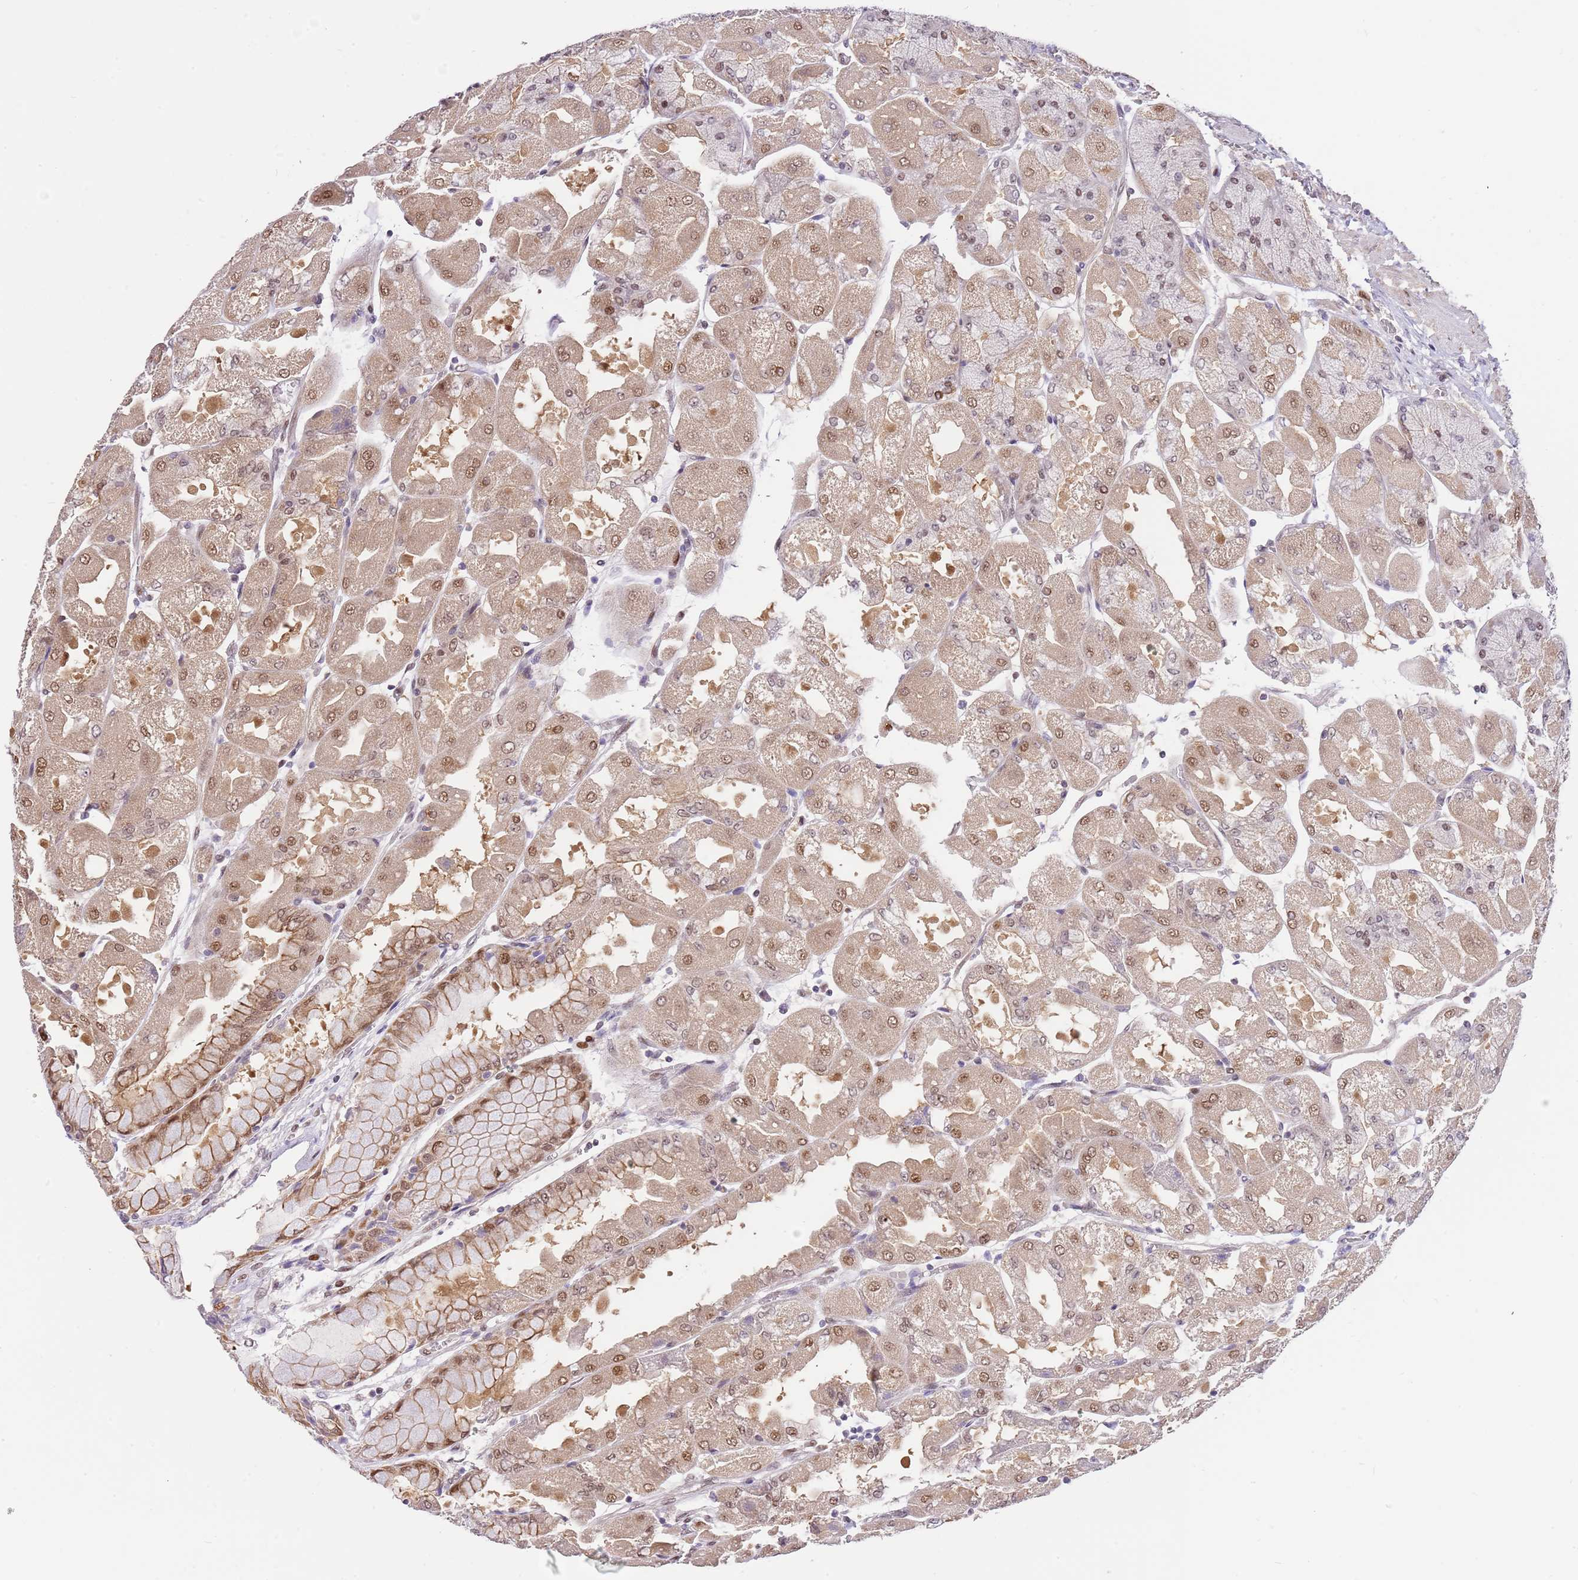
{"staining": {"intensity": "moderate", "quantity": ">75%", "location": "cytoplasmic/membranous,nuclear"}, "tissue": "stomach", "cell_type": "Glandular cells", "image_type": "normal", "snomed": [{"axis": "morphology", "description": "Normal tissue, NOS"}, {"axis": "topography", "description": "Stomach"}], "caption": "Brown immunohistochemical staining in normal stomach displays moderate cytoplasmic/membranous,nuclear expression in approximately >75% of glandular cells.", "gene": "RFK", "patient": {"sex": "female", "age": 61}}